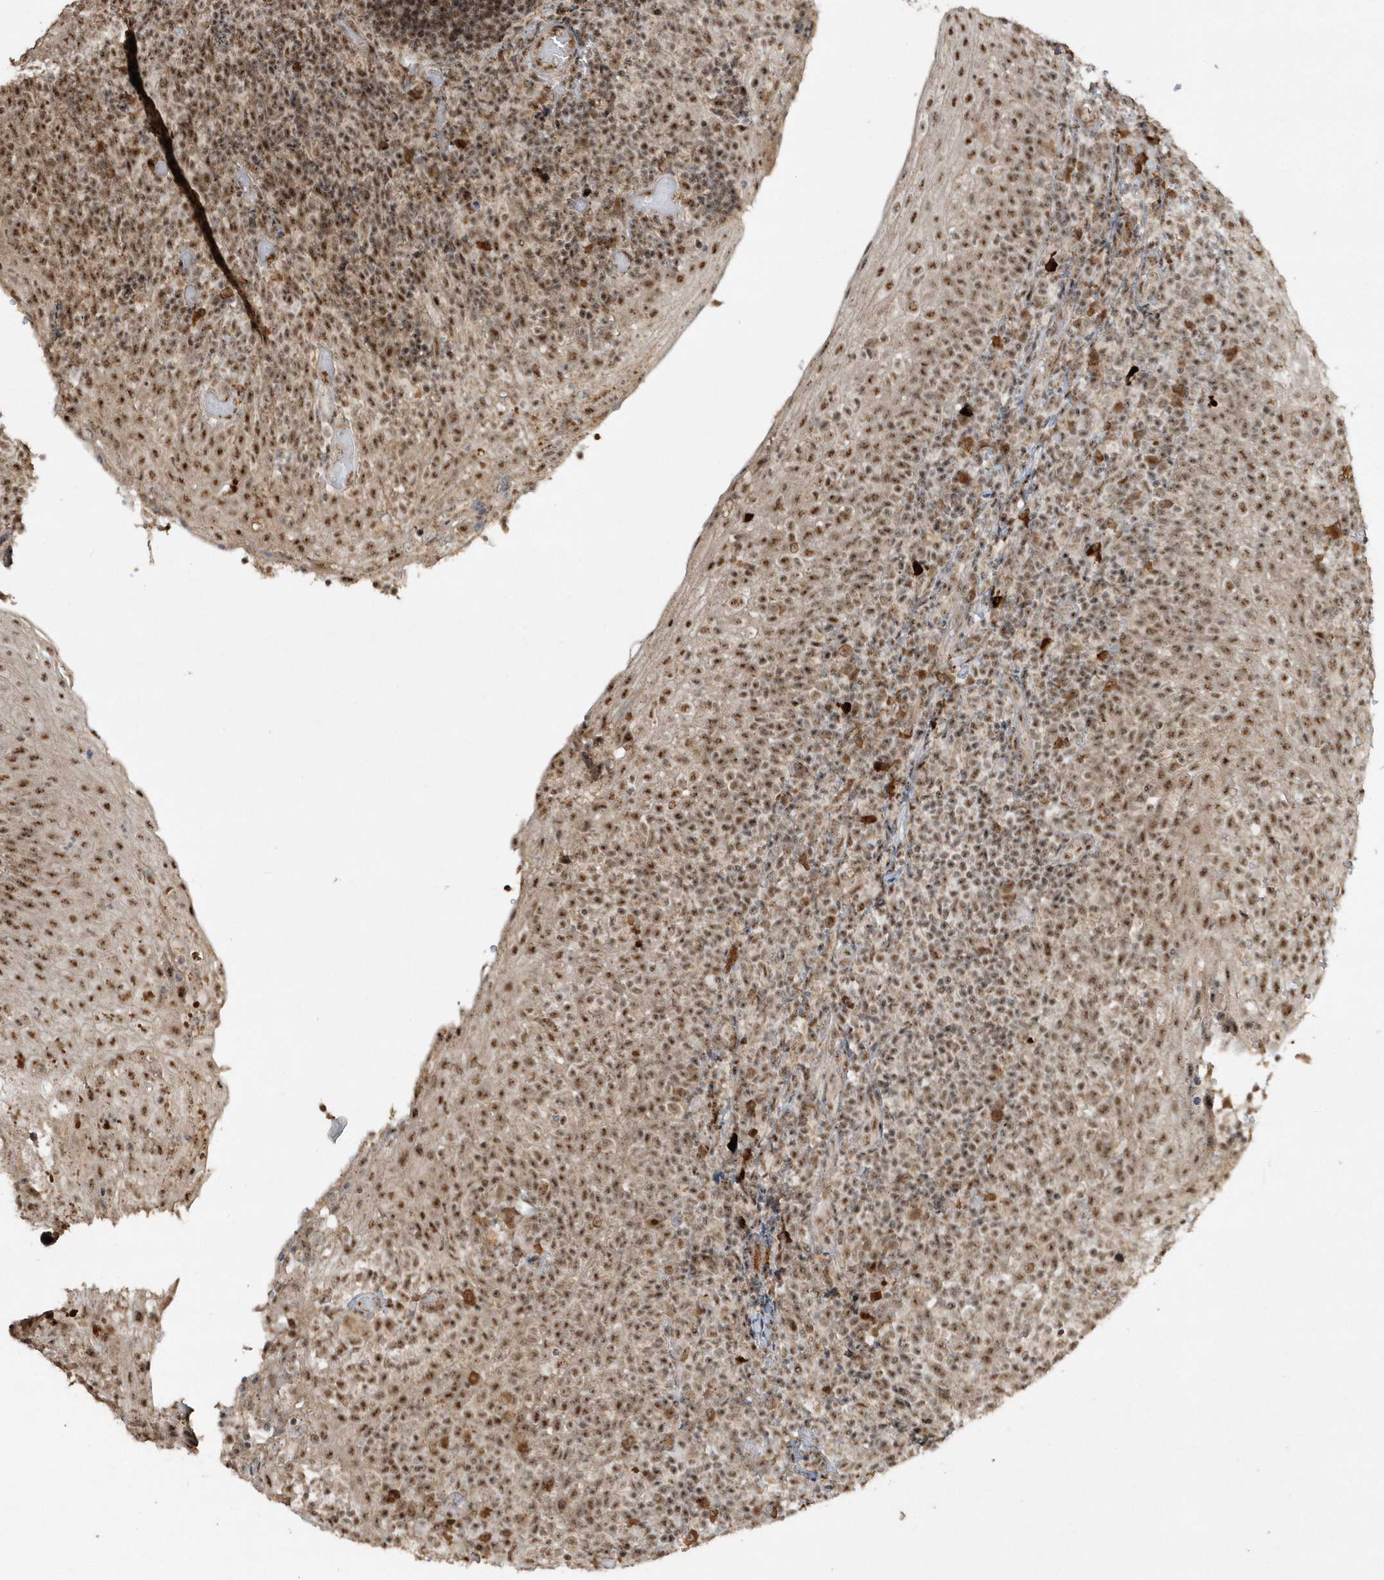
{"staining": {"intensity": "moderate", "quantity": ">75%", "location": "nuclear"}, "tissue": "tonsil", "cell_type": "Germinal center cells", "image_type": "normal", "snomed": [{"axis": "morphology", "description": "Normal tissue, NOS"}, {"axis": "topography", "description": "Tonsil"}], "caption": "Tonsil stained for a protein (brown) demonstrates moderate nuclear positive positivity in about >75% of germinal center cells.", "gene": "POLR3B", "patient": {"sex": "female", "age": 19}}